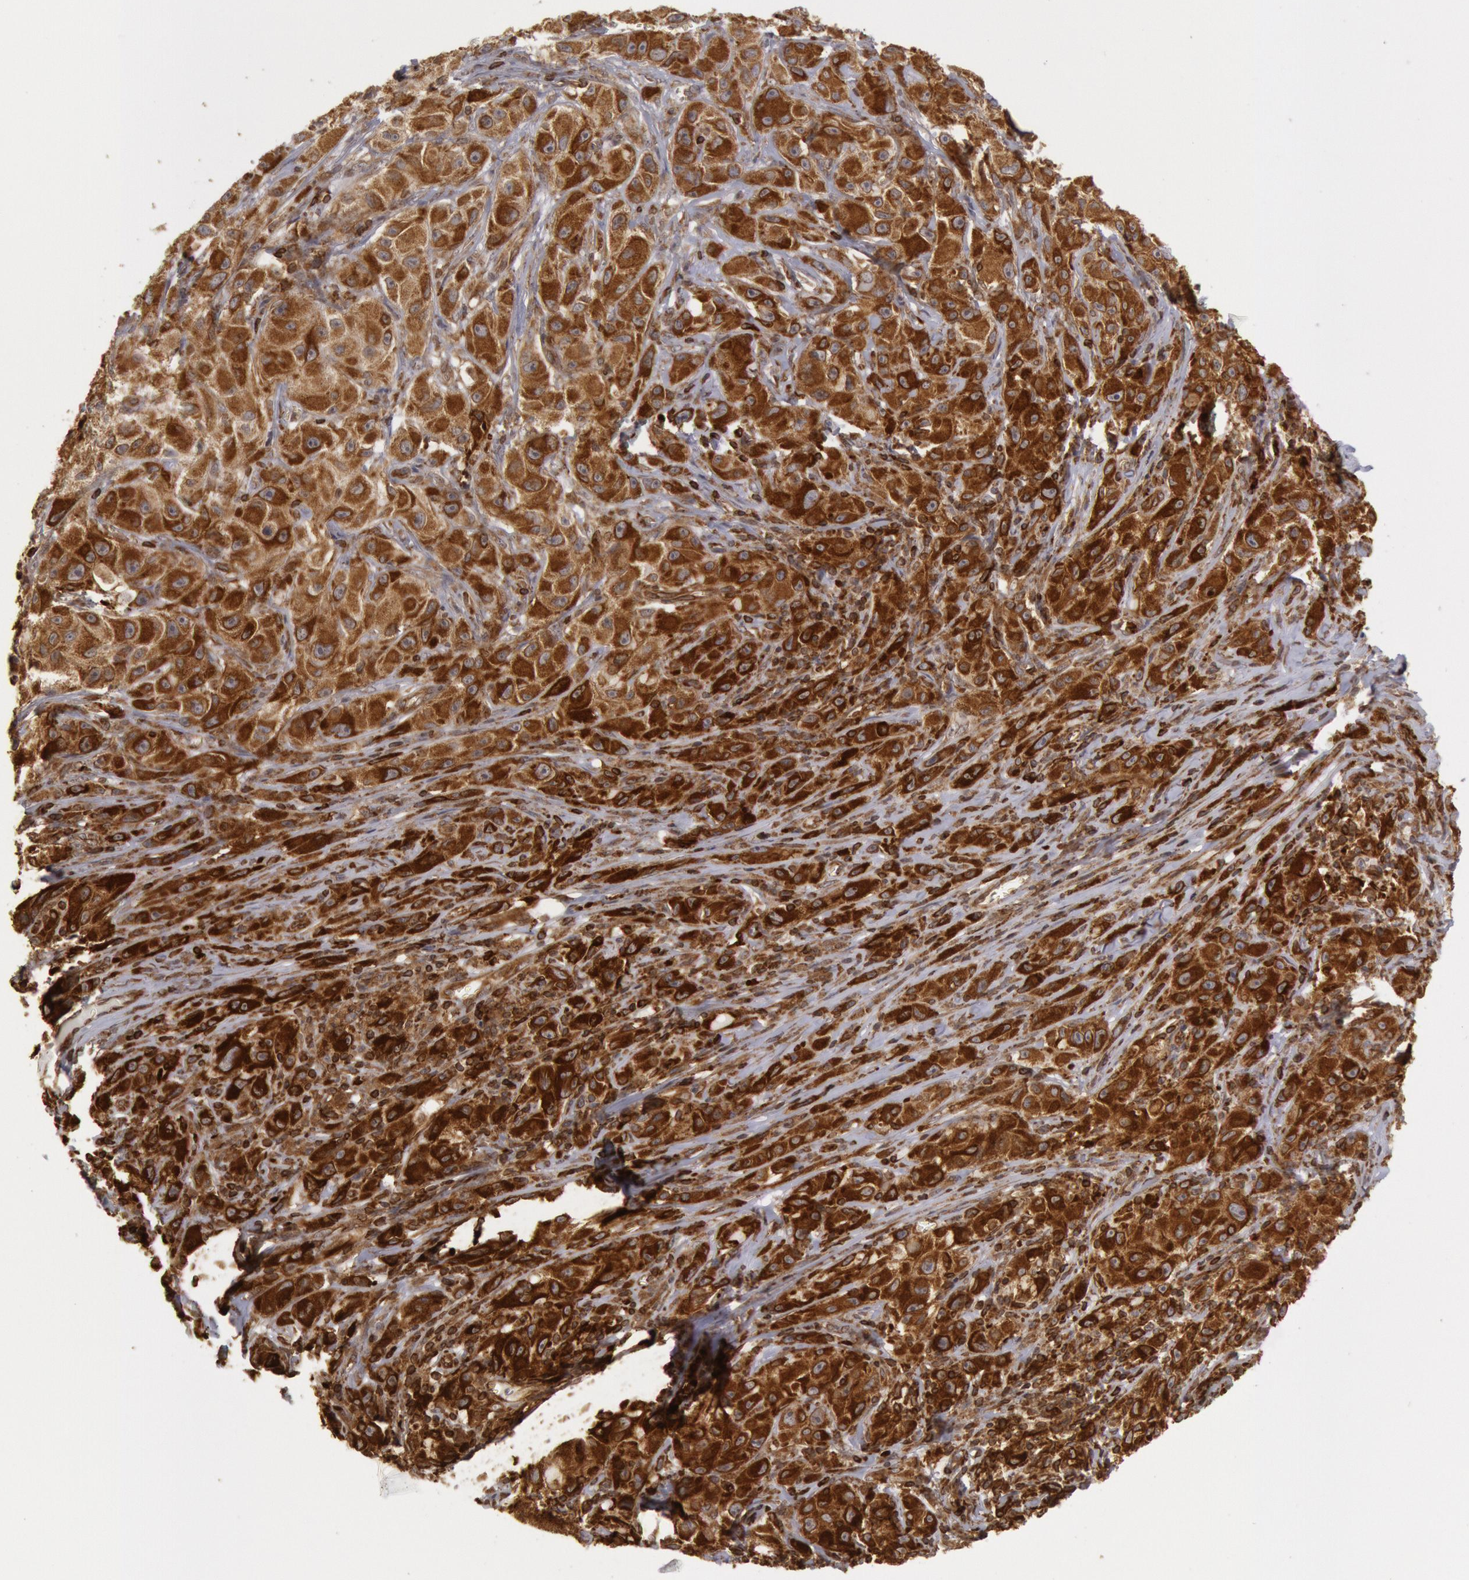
{"staining": {"intensity": "strong", "quantity": ">75%", "location": "cytoplasmic/membranous"}, "tissue": "melanoma", "cell_type": "Tumor cells", "image_type": "cancer", "snomed": [{"axis": "morphology", "description": "Malignant melanoma, NOS"}, {"axis": "topography", "description": "Skin"}], "caption": "Immunohistochemistry (IHC) histopathology image of human malignant melanoma stained for a protein (brown), which demonstrates high levels of strong cytoplasmic/membranous positivity in approximately >75% of tumor cells.", "gene": "TAP2", "patient": {"sex": "male", "age": 56}}